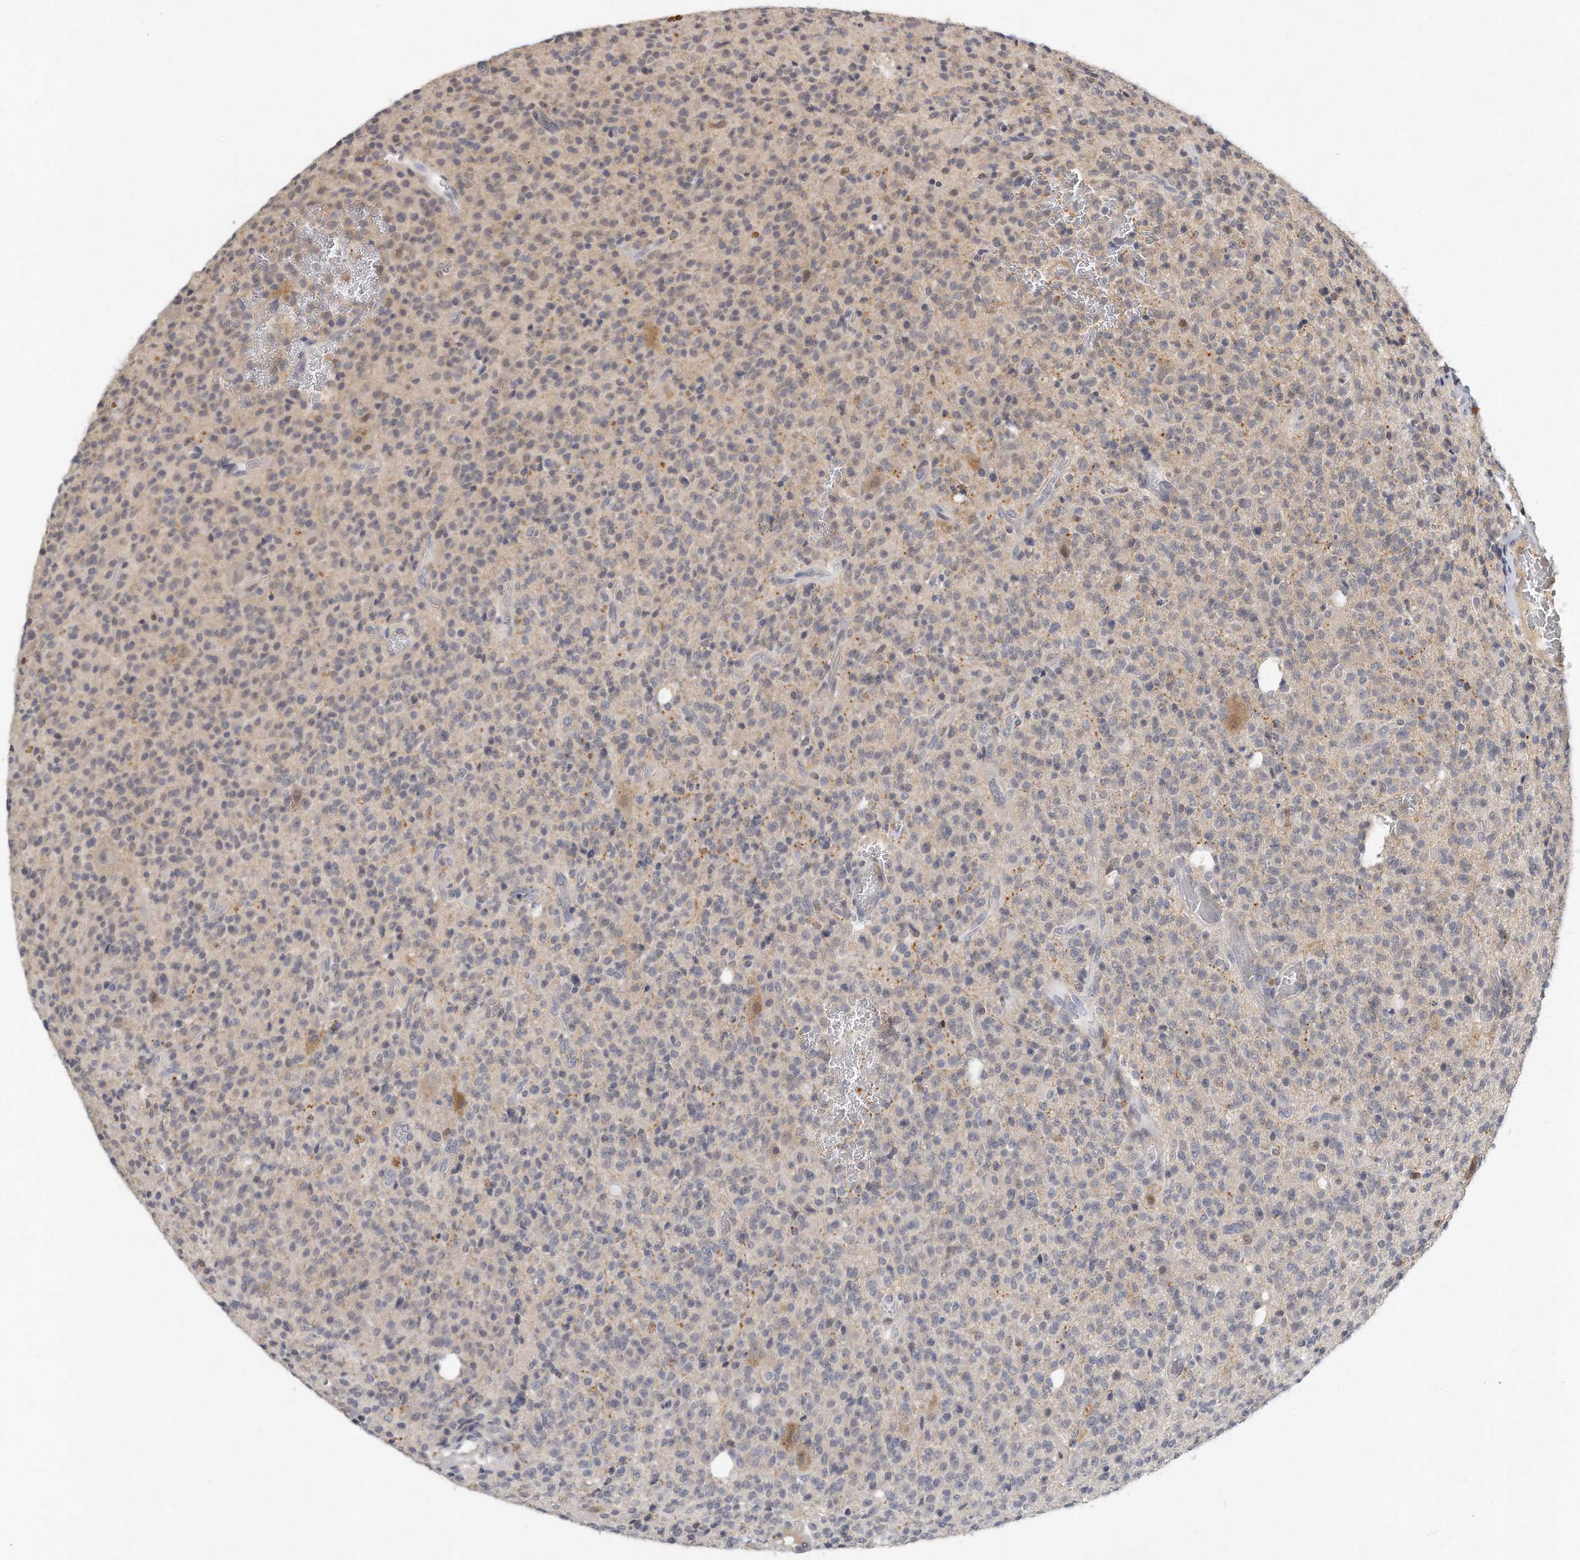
{"staining": {"intensity": "negative", "quantity": "none", "location": "none"}, "tissue": "glioma", "cell_type": "Tumor cells", "image_type": "cancer", "snomed": [{"axis": "morphology", "description": "Glioma, malignant, High grade"}, {"axis": "topography", "description": "Brain"}], "caption": "Human malignant glioma (high-grade) stained for a protein using immunohistochemistry (IHC) shows no staining in tumor cells.", "gene": "CAMK1", "patient": {"sex": "male", "age": 34}}